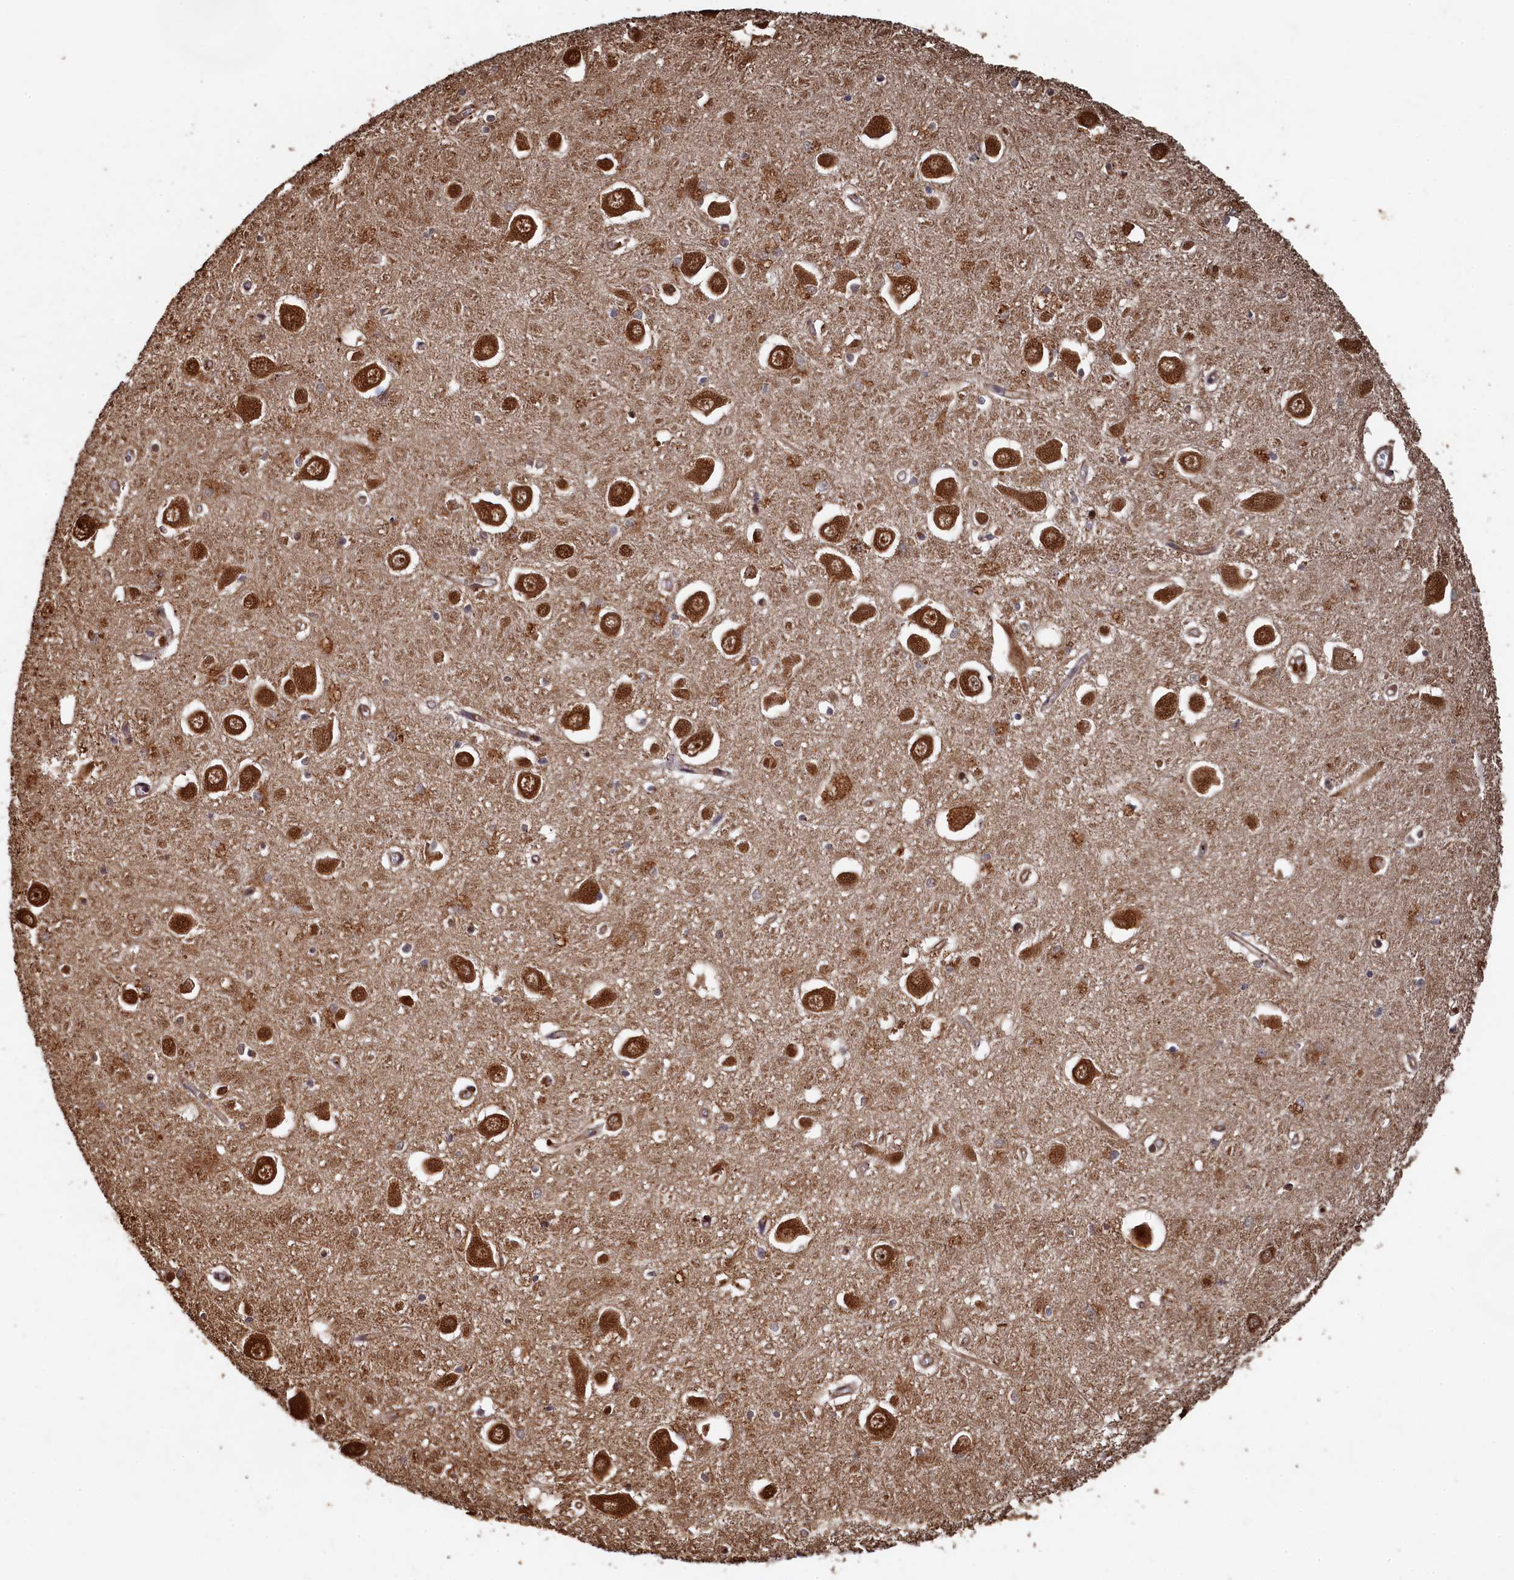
{"staining": {"intensity": "moderate", "quantity": ">75%", "location": "cytoplasmic/membranous"}, "tissue": "hippocampus", "cell_type": "Glial cells", "image_type": "normal", "snomed": [{"axis": "morphology", "description": "Normal tissue, NOS"}, {"axis": "topography", "description": "Hippocampus"}], "caption": "Immunohistochemistry (IHC) micrograph of unremarkable hippocampus: human hippocampus stained using IHC displays medium levels of moderate protein expression localized specifically in the cytoplasmic/membranous of glial cells, appearing as a cytoplasmic/membranous brown color.", "gene": "PIGN", "patient": {"sex": "male", "age": 70}}